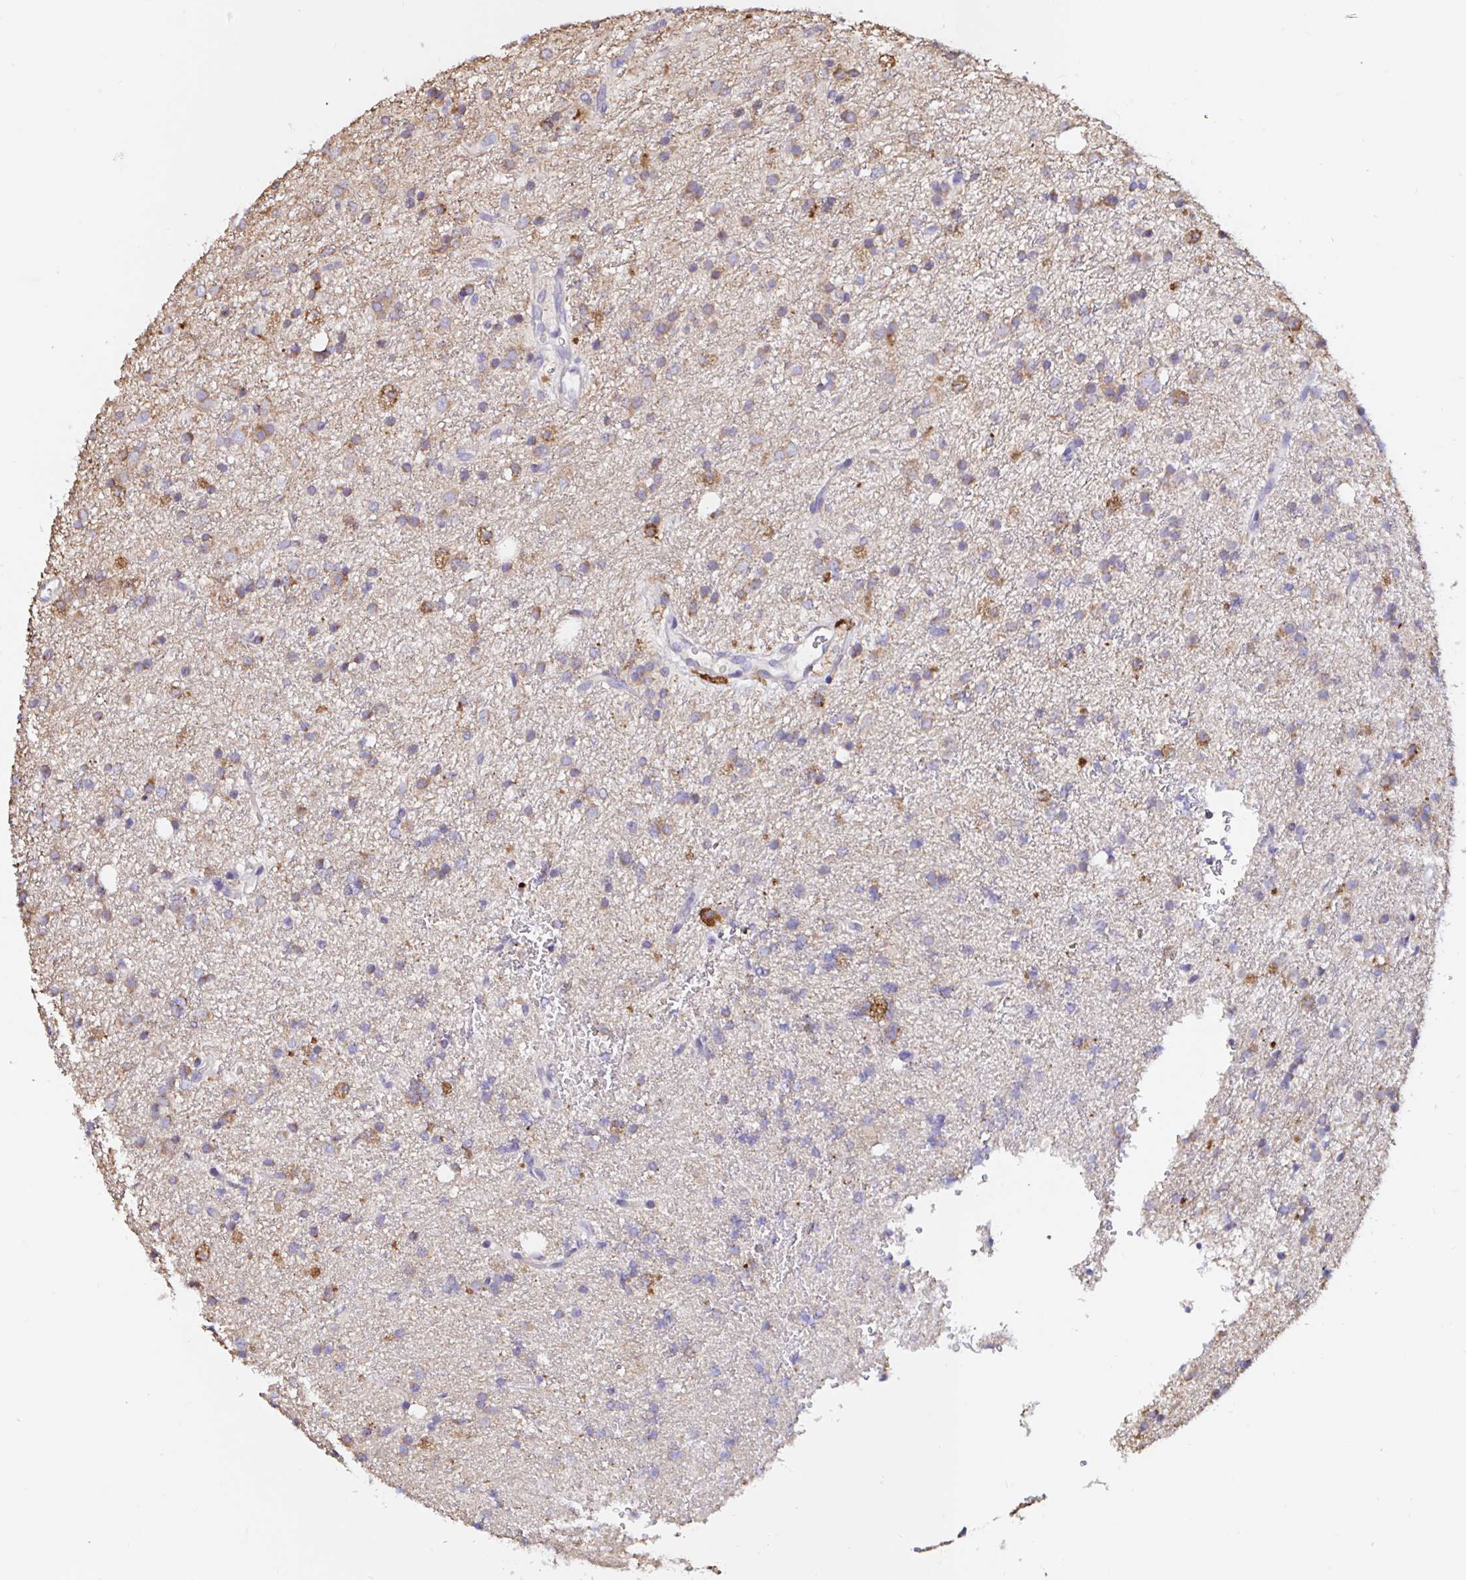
{"staining": {"intensity": "moderate", "quantity": "<25%", "location": "cytoplasmic/membranous"}, "tissue": "glioma", "cell_type": "Tumor cells", "image_type": "cancer", "snomed": [{"axis": "morphology", "description": "Glioma, malignant, Low grade"}, {"axis": "topography", "description": "Brain"}], "caption": "A histopathology image of human malignant glioma (low-grade) stained for a protein exhibits moderate cytoplasmic/membranous brown staining in tumor cells.", "gene": "MSR1", "patient": {"sex": "female", "age": 33}}